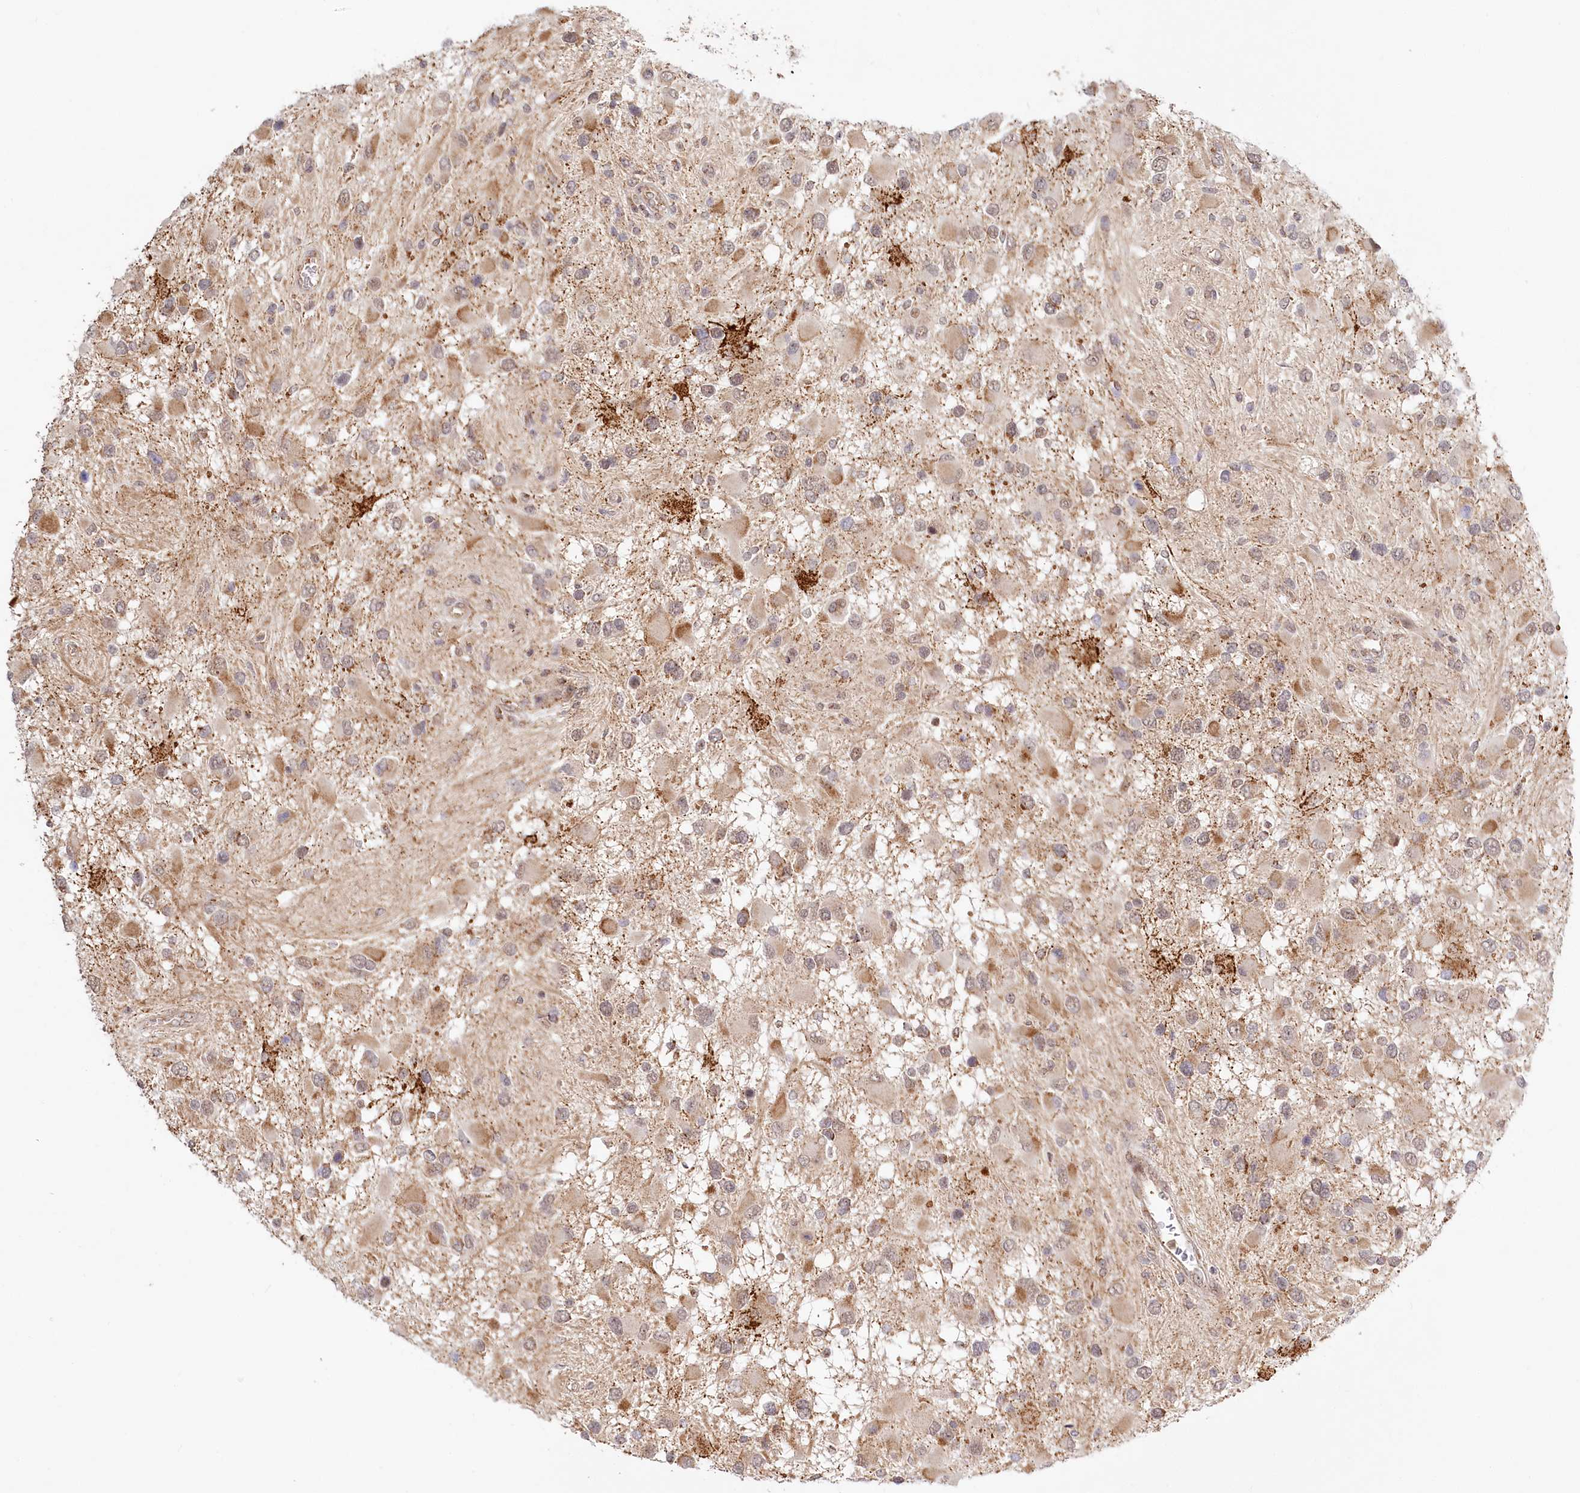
{"staining": {"intensity": "weak", "quantity": "<25%", "location": "cytoplasmic/membranous"}, "tissue": "glioma", "cell_type": "Tumor cells", "image_type": "cancer", "snomed": [{"axis": "morphology", "description": "Glioma, malignant, High grade"}, {"axis": "topography", "description": "Brain"}], "caption": "Tumor cells are negative for protein expression in human malignant high-grade glioma.", "gene": "RTN4IP1", "patient": {"sex": "male", "age": 53}}